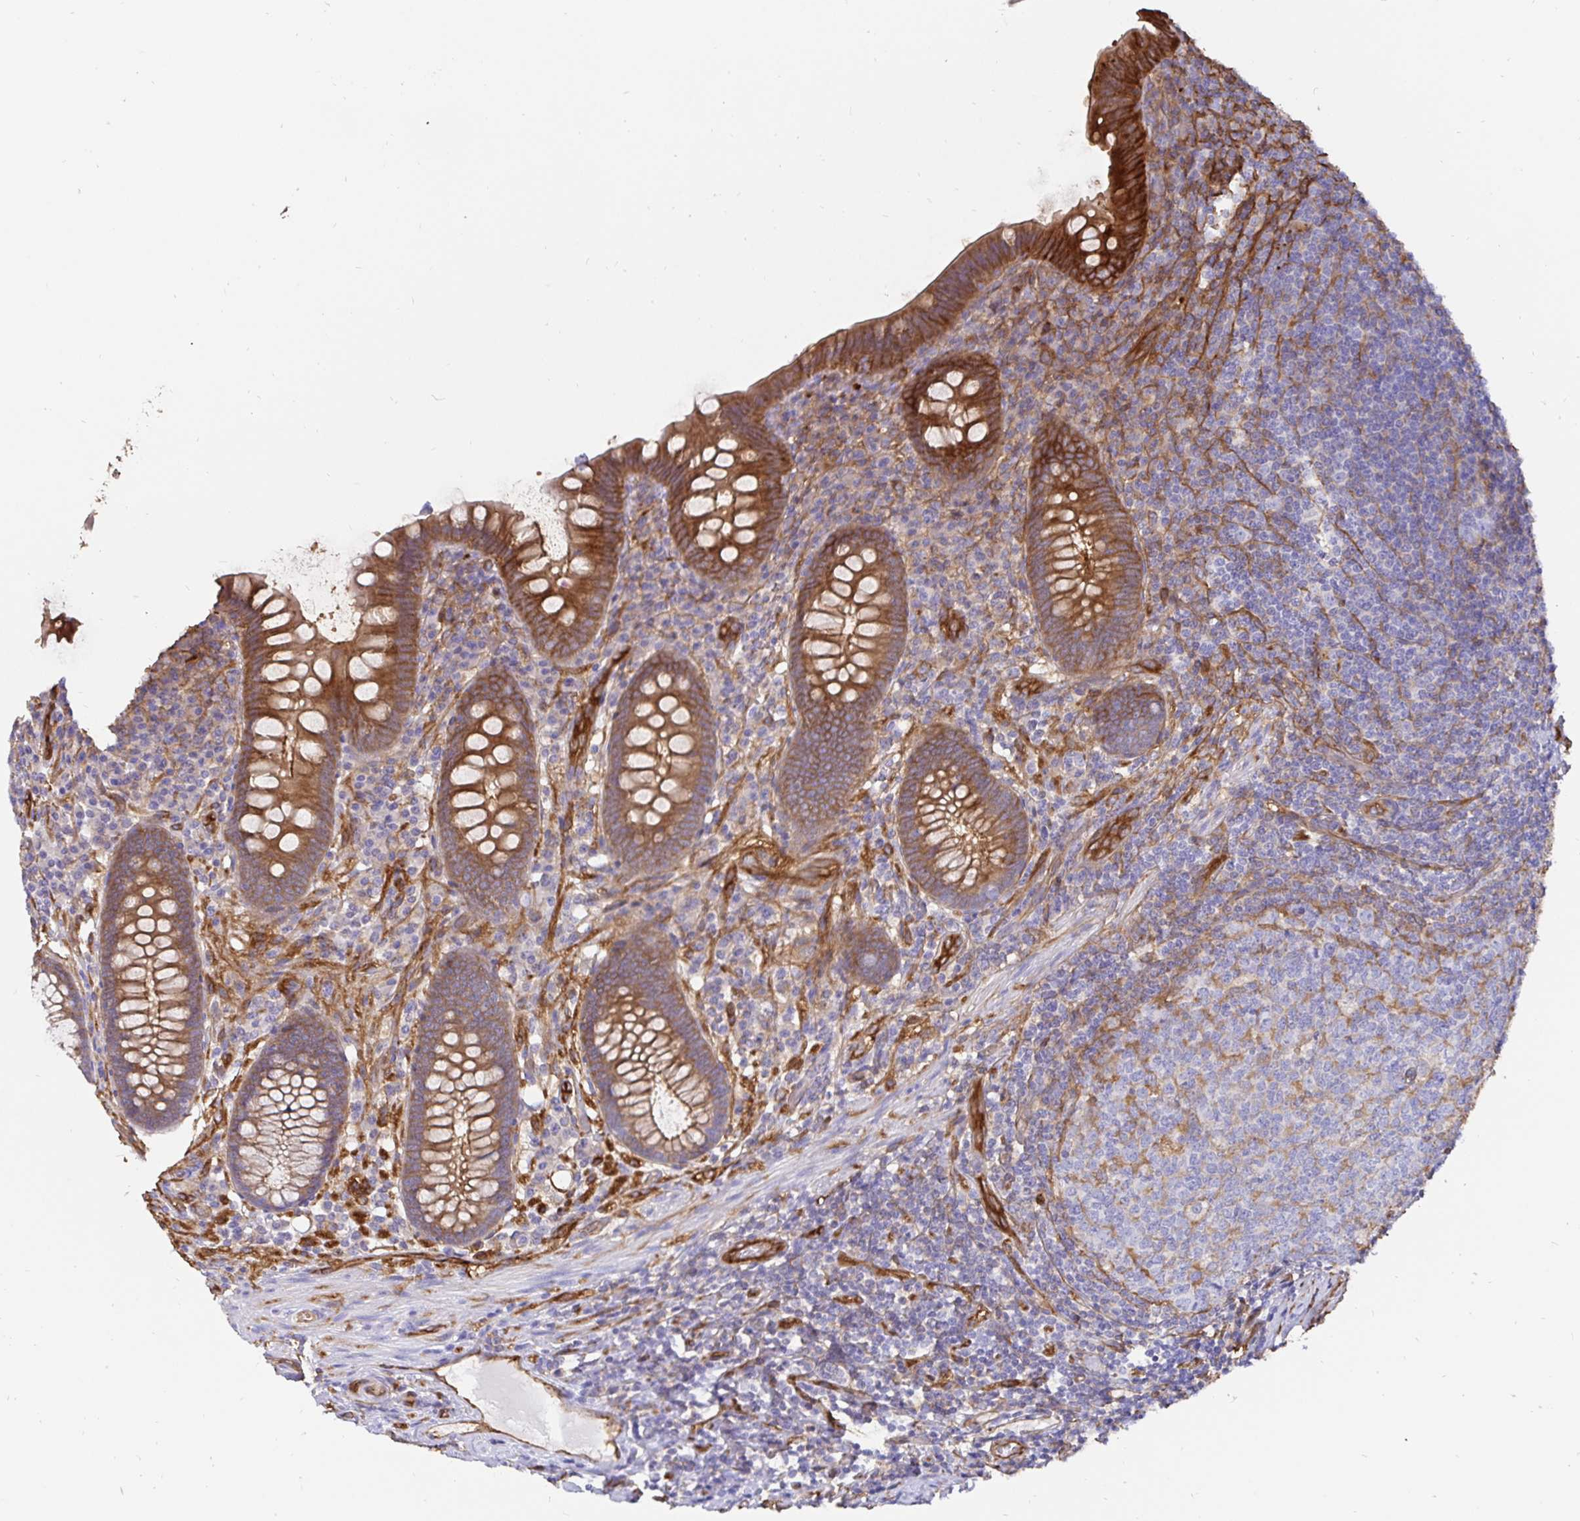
{"staining": {"intensity": "strong", "quantity": ">75%", "location": "cytoplasmic/membranous"}, "tissue": "appendix", "cell_type": "Glandular cells", "image_type": "normal", "snomed": [{"axis": "morphology", "description": "Normal tissue, NOS"}, {"axis": "topography", "description": "Appendix"}], "caption": "Normal appendix shows strong cytoplasmic/membranous expression in approximately >75% of glandular cells, visualized by immunohistochemistry.", "gene": "ANXA2", "patient": {"sex": "male", "age": 71}}